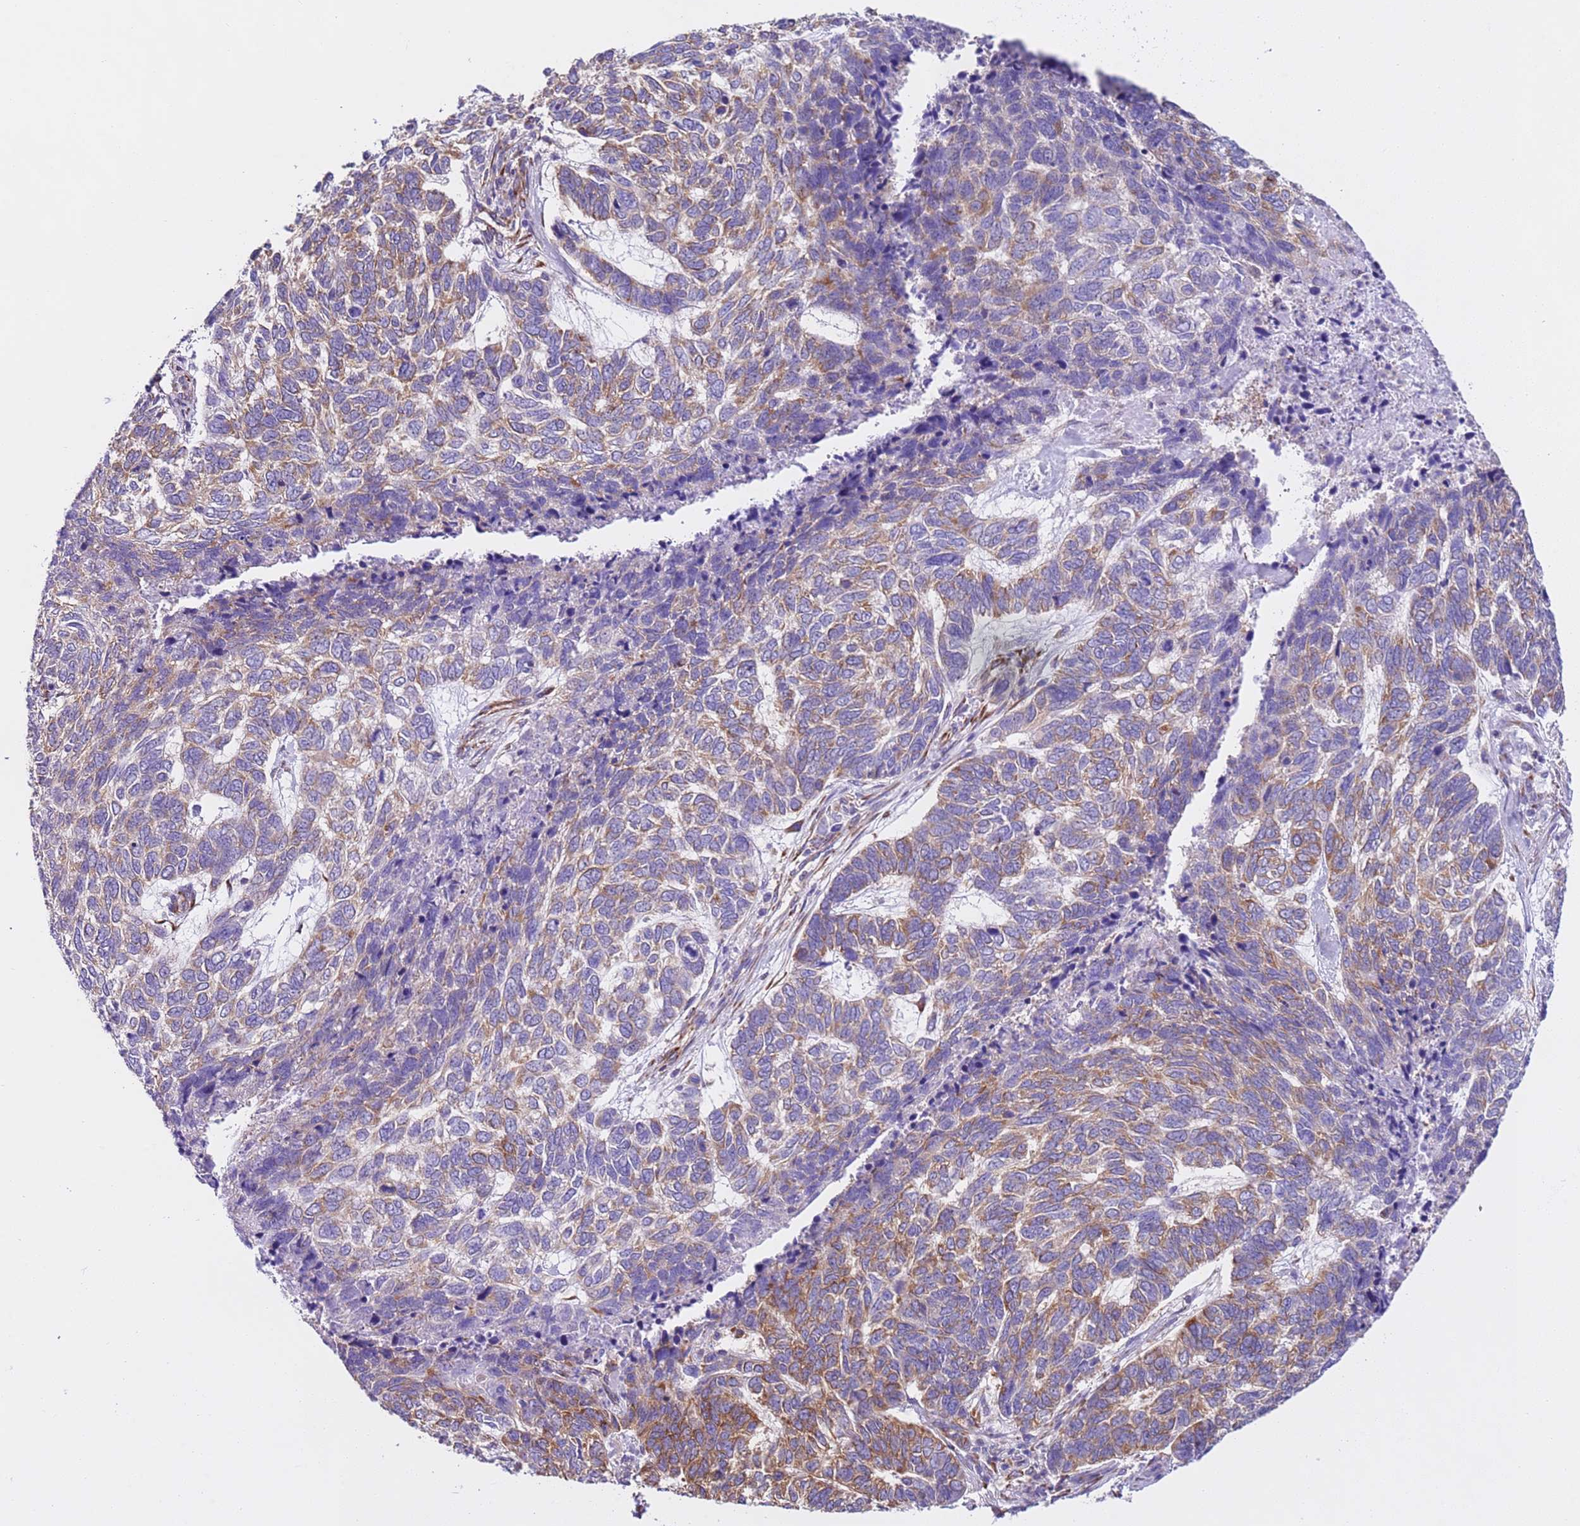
{"staining": {"intensity": "moderate", "quantity": "25%-75%", "location": "cytoplasmic/membranous"}, "tissue": "skin cancer", "cell_type": "Tumor cells", "image_type": "cancer", "snomed": [{"axis": "morphology", "description": "Basal cell carcinoma"}, {"axis": "topography", "description": "Skin"}], "caption": "This image reveals IHC staining of human skin cancer, with medium moderate cytoplasmic/membranous expression in about 25%-75% of tumor cells.", "gene": "VARS1", "patient": {"sex": "female", "age": 65}}